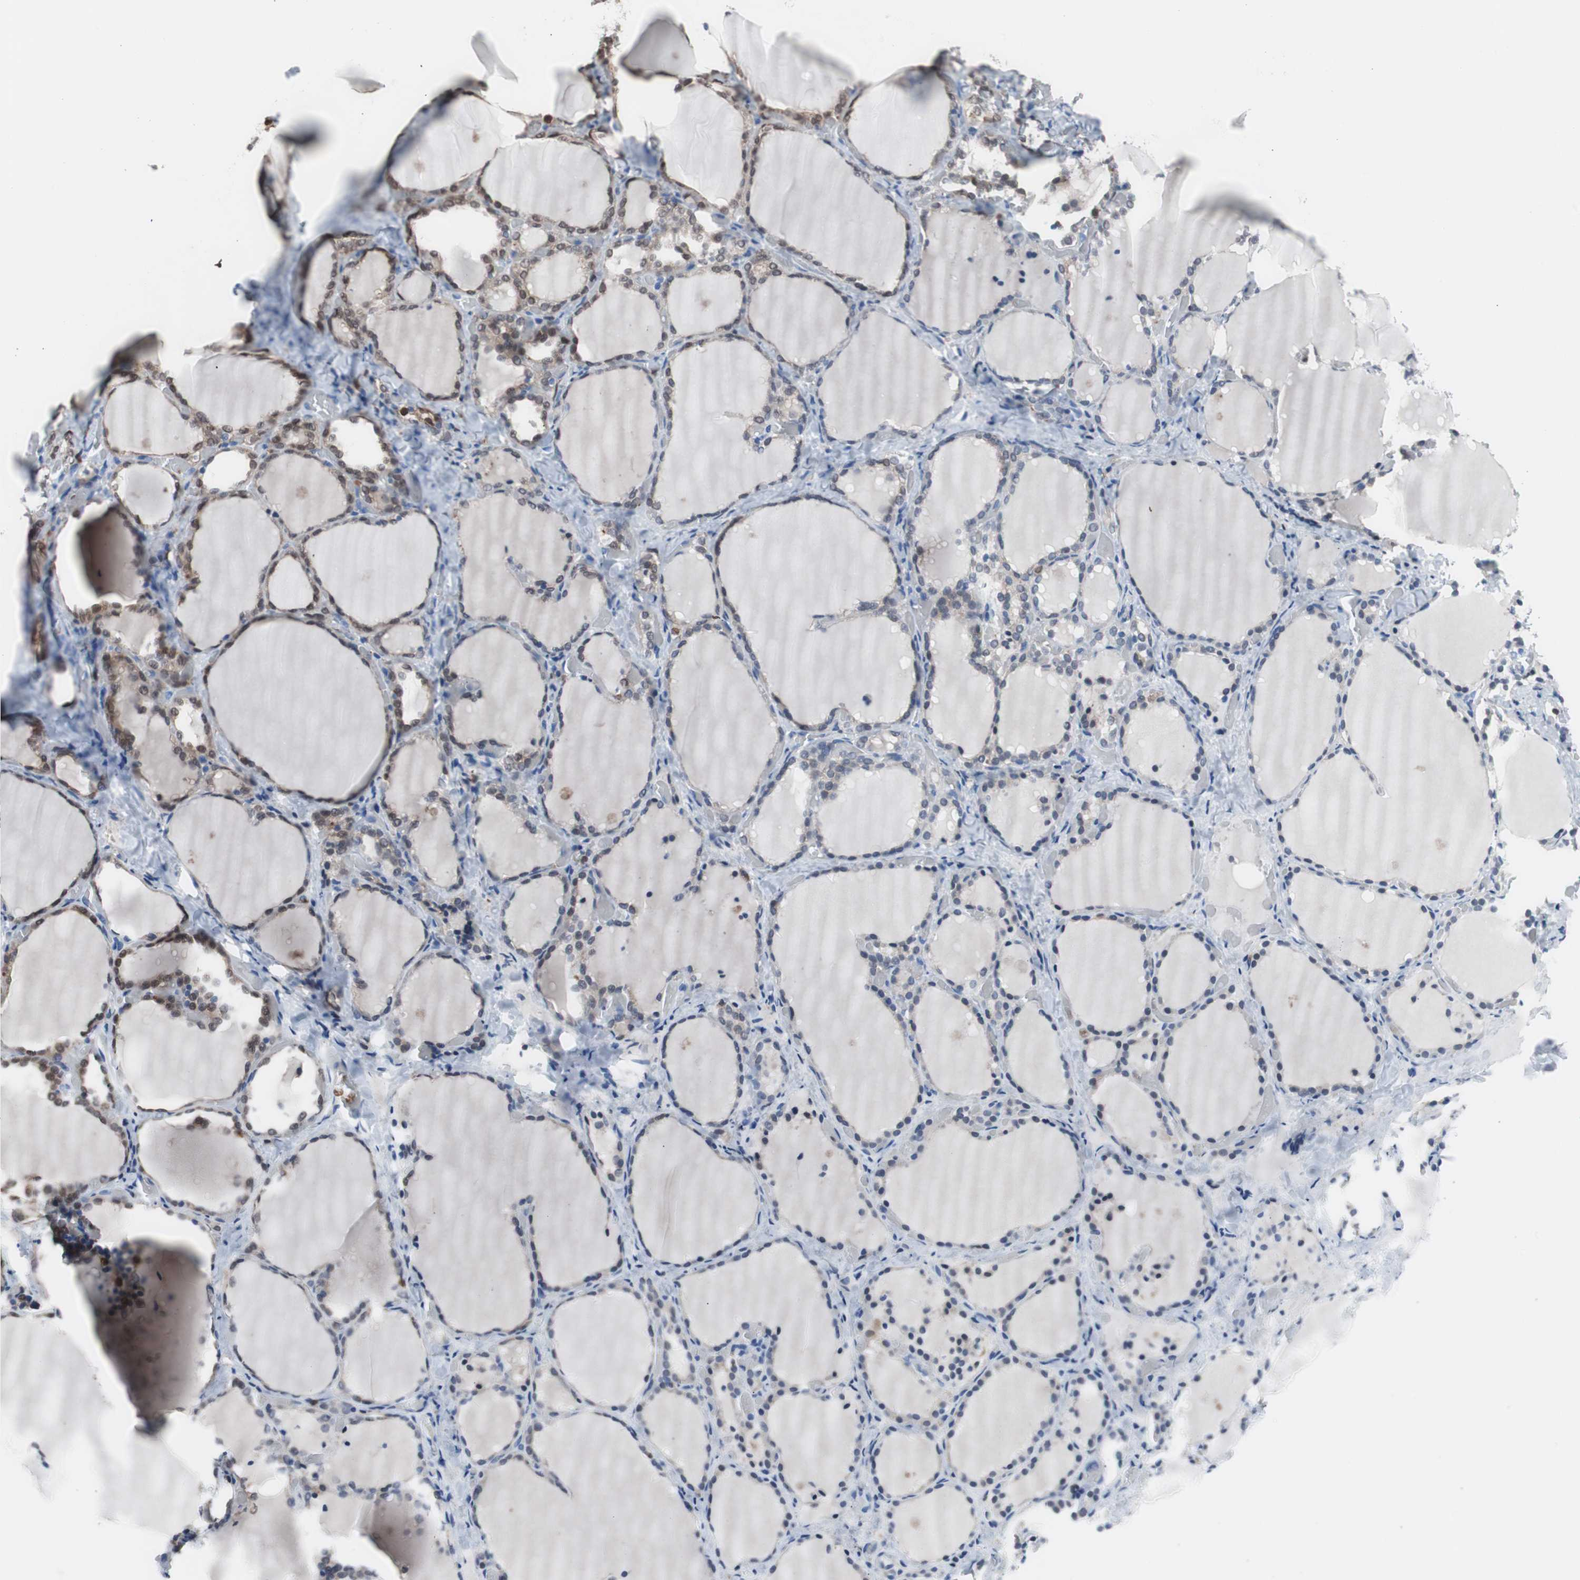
{"staining": {"intensity": "moderate", "quantity": "25%-75%", "location": "cytoplasmic/membranous"}, "tissue": "thyroid gland", "cell_type": "Glandular cells", "image_type": "normal", "snomed": [{"axis": "morphology", "description": "Normal tissue, NOS"}, {"axis": "morphology", "description": "Papillary adenocarcinoma, NOS"}, {"axis": "topography", "description": "Thyroid gland"}], "caption": "Immunohistochemical staining of benign thyroid gland demonstrates 25%-75% levels of moderate cytoplasmic/membranous protein expression in approximately 25%-75% of glandular cells.", "gene": "SYK", "patient": {"sex": "female", "age": 30}}